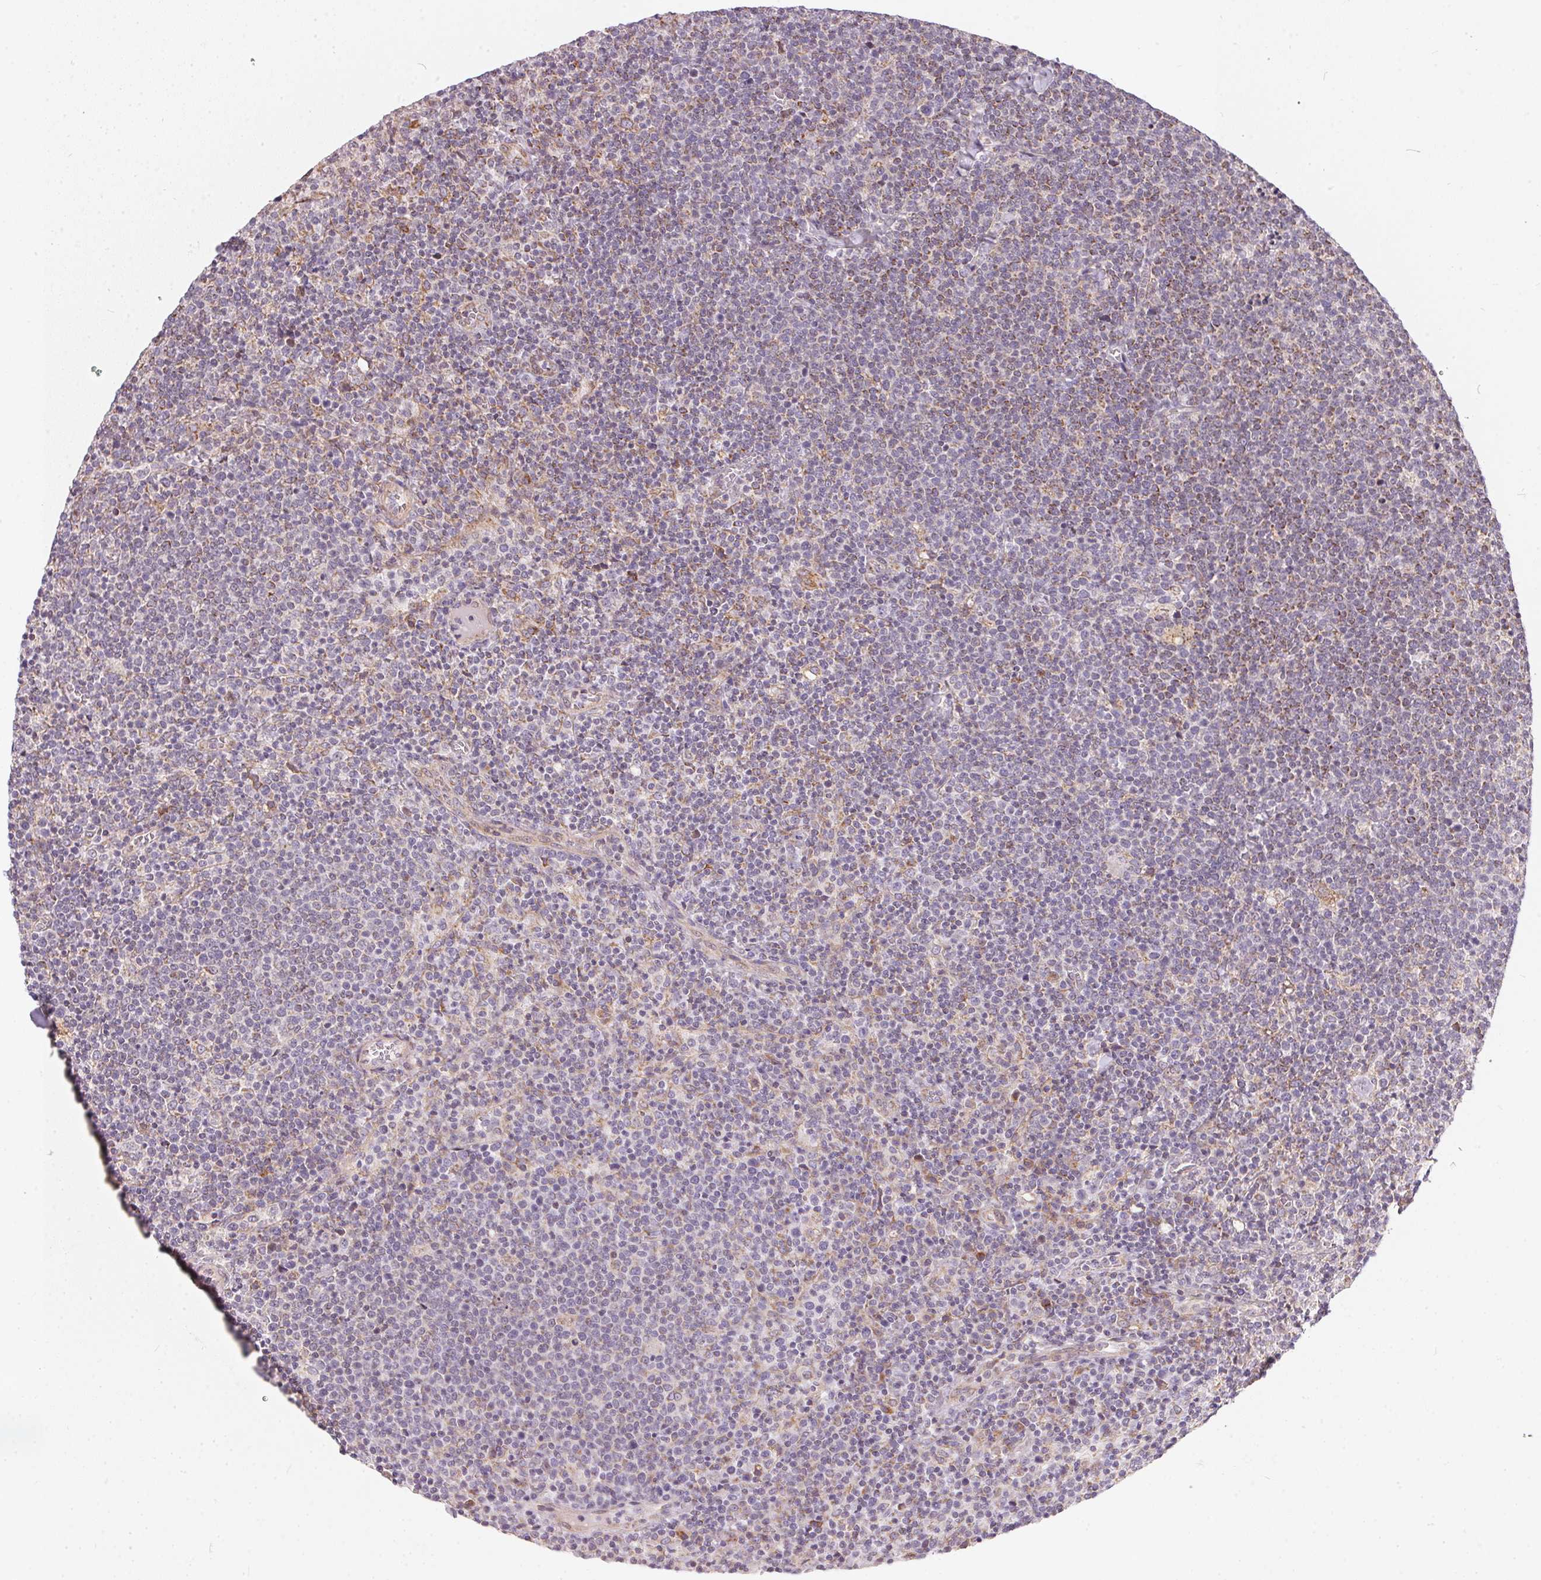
{"staining": {"intensity": "weak", "quantity": "<25%", "location": "cytoplasmic/membranous"}, "tissue": "lymphoma", "cell_type": "Tumor cells", "image_type": "cancer", "snomed": [{"axis": "morphology", "description": "Malignant lymphoma, non-Hodgkin's type, High grade"}, {"axis": "topography", "description": "Lymph node"}], "caption": "Immunohistochemistry photomicrograph of high-grade malignant lymphoma, non-Hodgkin's type stained for a protein (brown), which exhibits no staining in tumor cells. (Immunohistochemistry, brightfield microscopy, high magnification).", "gene": "VWA5B2", "patient": {"sex": "male", "age": 61}}